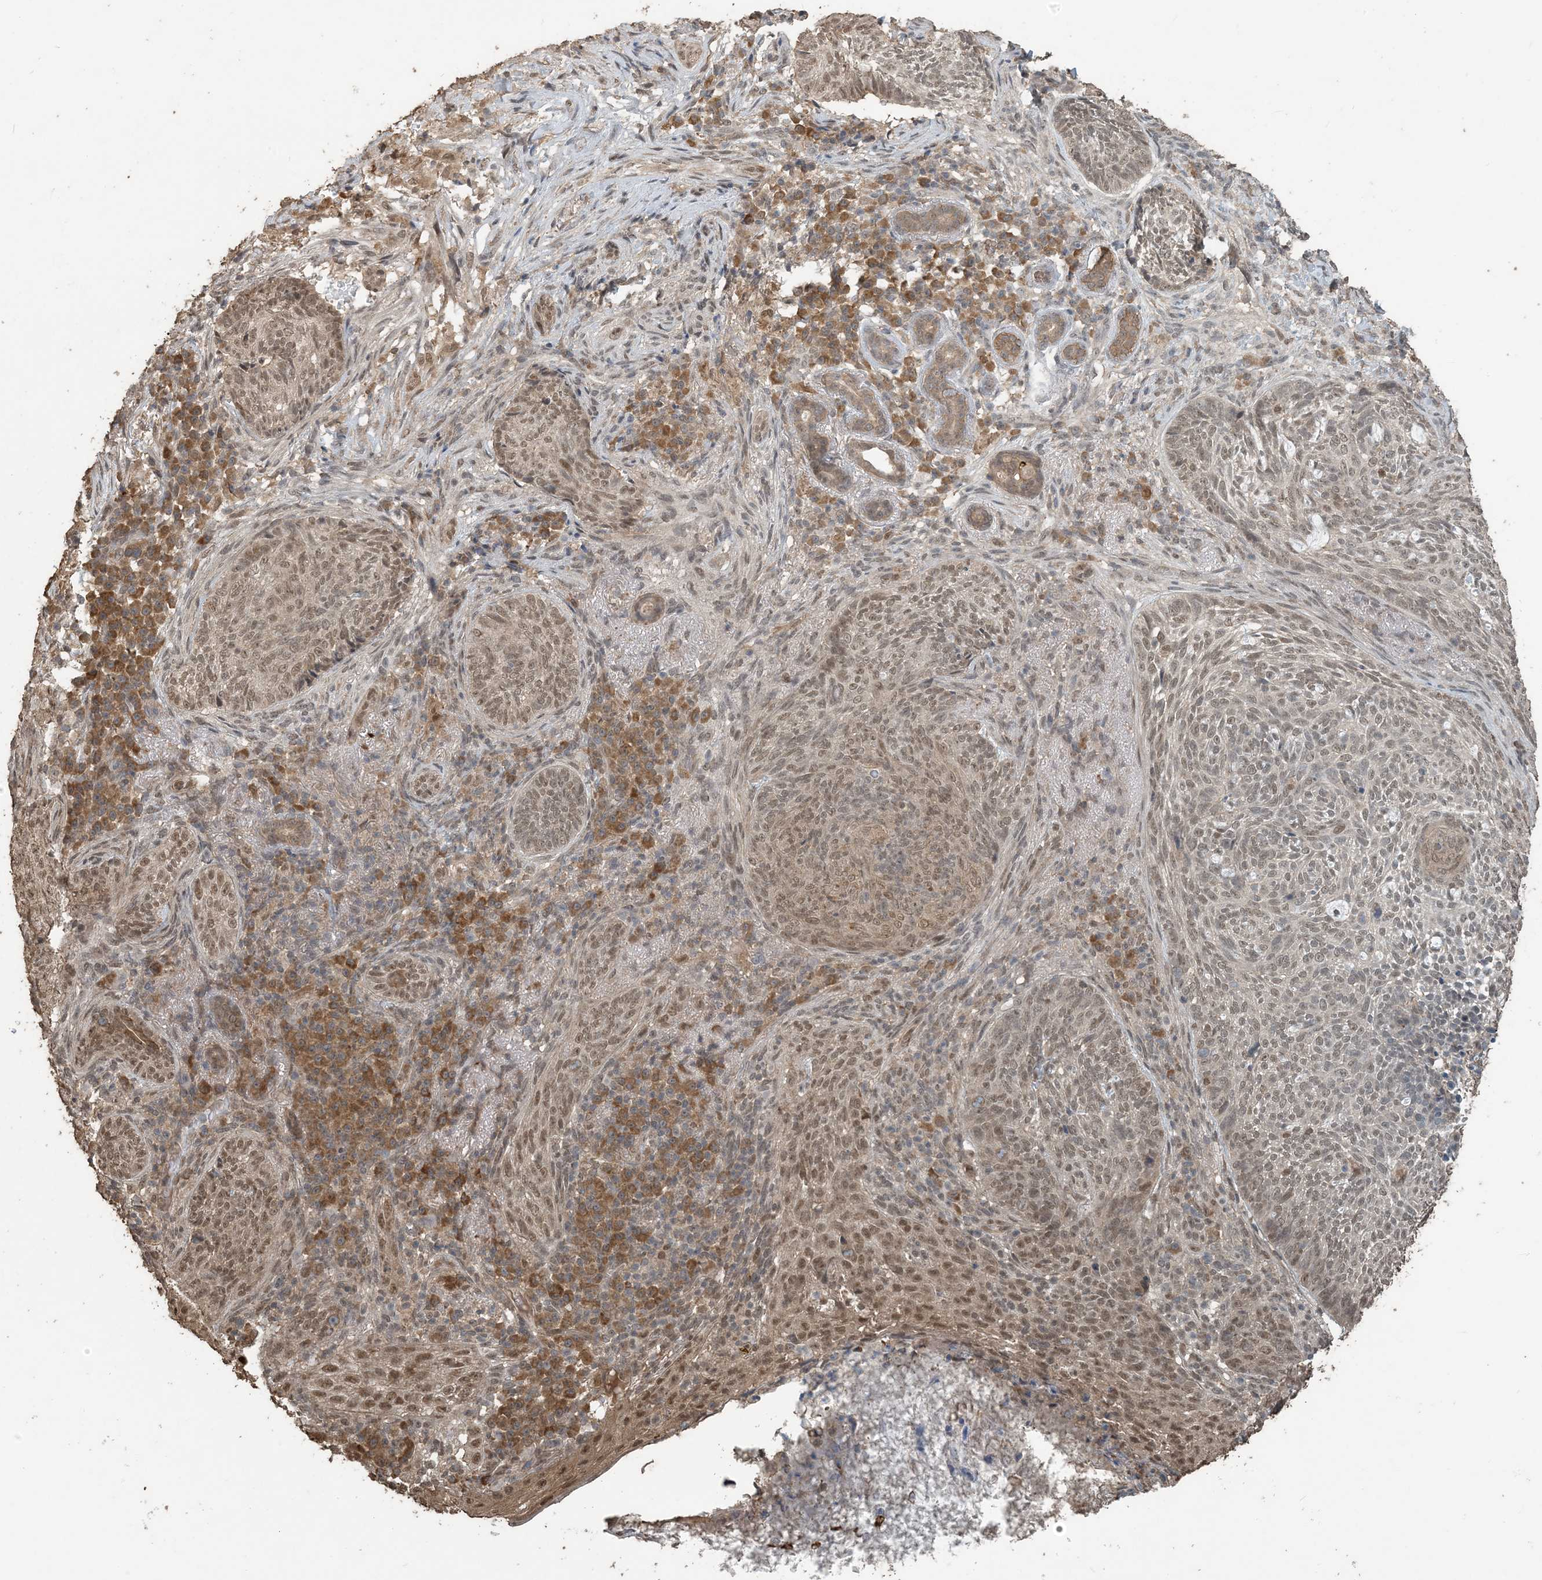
{"staining": {"intensity": "moderate", "quantity": "25%-75%", "location": "nuclear"}, "tissue": "skin cancer", "cell_type": "Tumor cells", "image_type": "cancer", "snomed": [{"axis": "morphology", "description": "Basal cell carcinoma"}, {"axis": "topography", "description": "Skin"}], "caption": "Protein staining displays moderate nuclear staining in approximately 25%-75% of tumor cells in basal cell carcinoma (skin).", "gene": "ZC3H12A", "patient": {"sex": "male", "age": 85}}